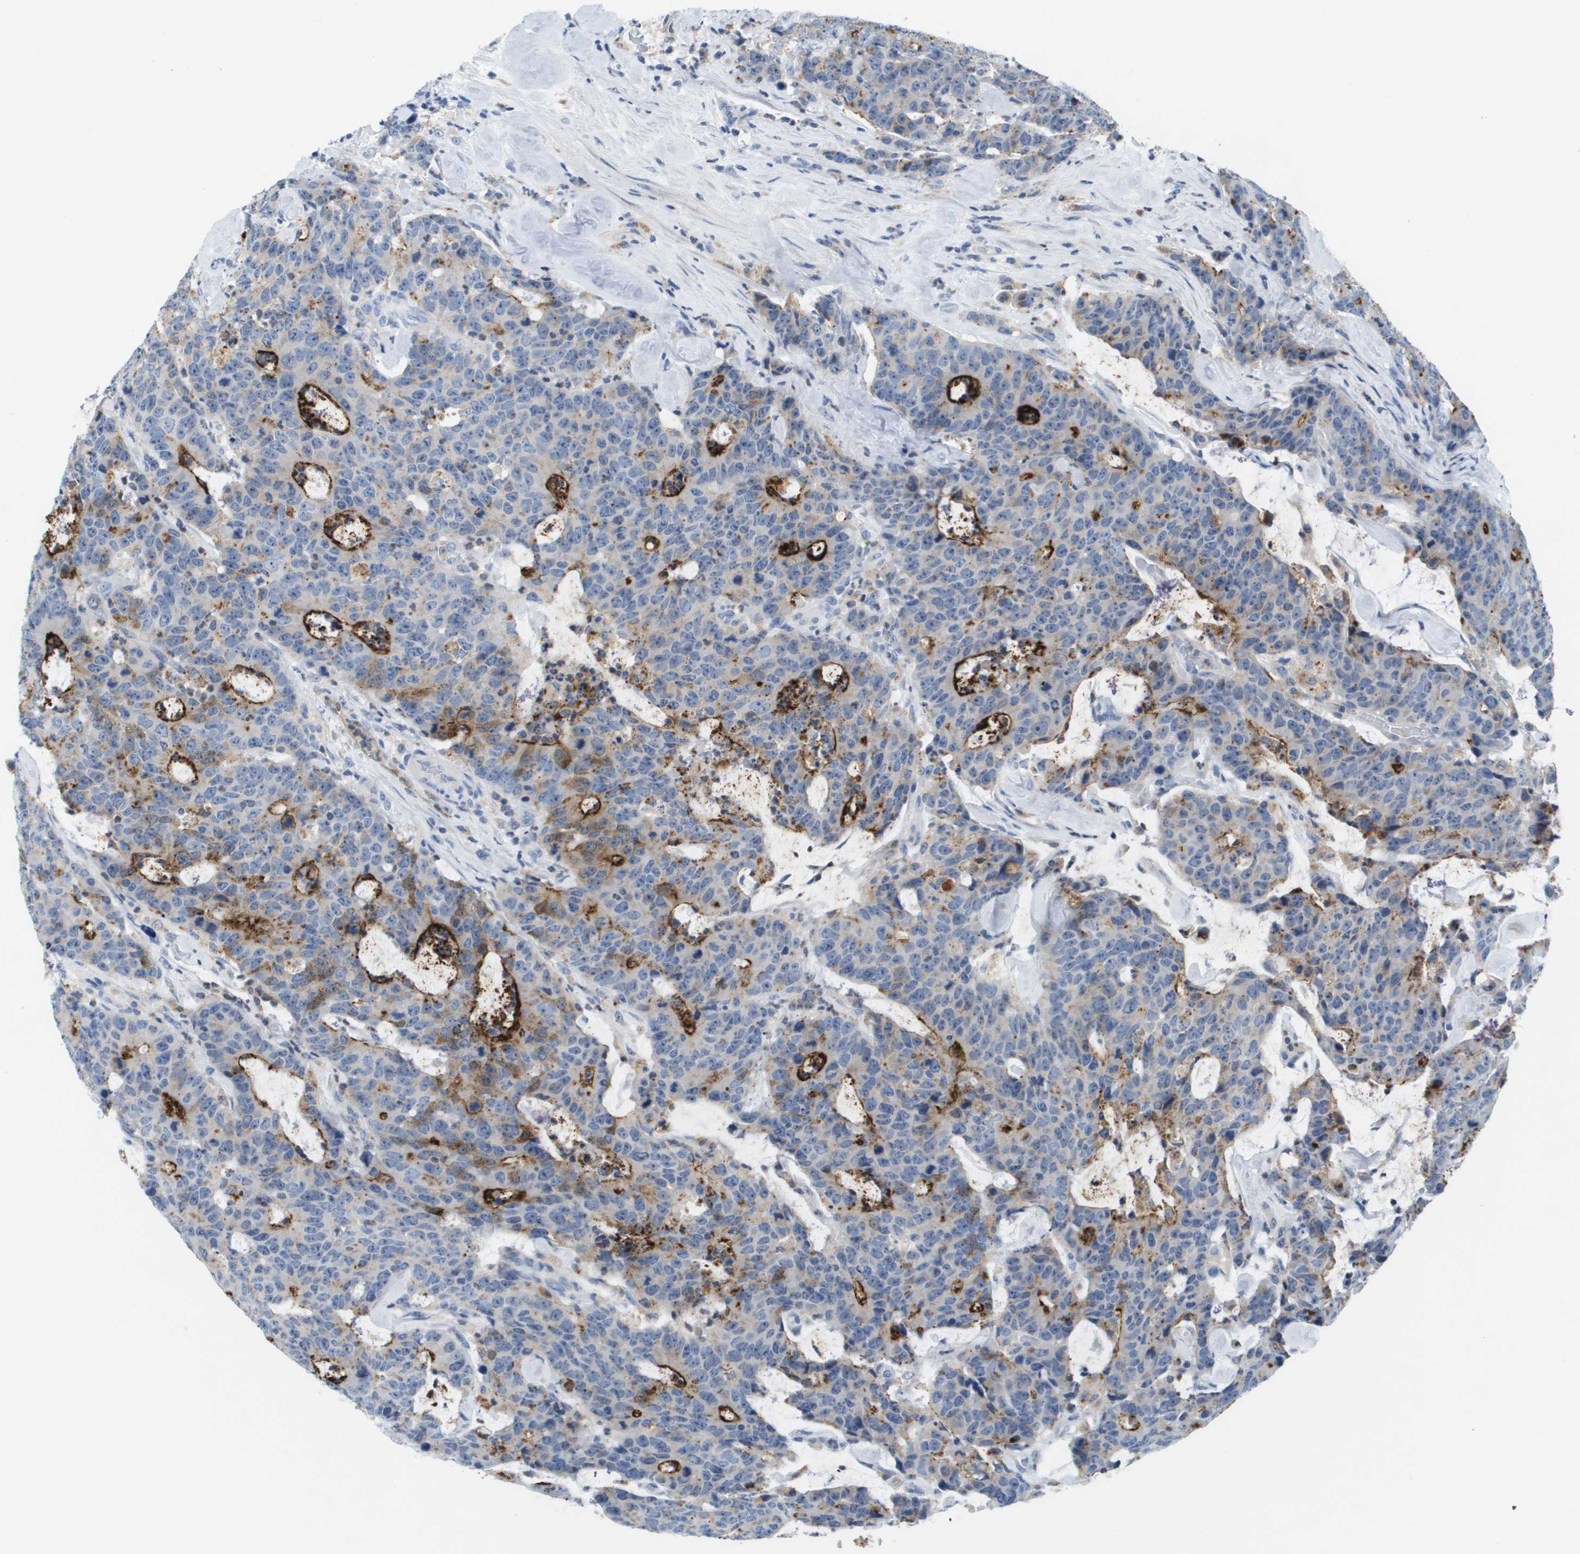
{"staining": {"intensity": "strong", "quantity": "<25%", "location": "cytoplasmic/membranous"}, "tissue": "colorectal cancer", "cell_type": "Tumor cells", "image_type": "cancer", "snomed": [{"axis": "morphology", "description": "Adenocarcinoma, NOS"}, {"axis": "topography", "description": "Colon"}], "caption": "Protein staining exhibits strong cytoplasmic/membranous positivity in about <25% of tumor cells in colorectal adenocarcinoma.", "gene": "LIPG", "patient": {"sex": "female", "age": 86}}